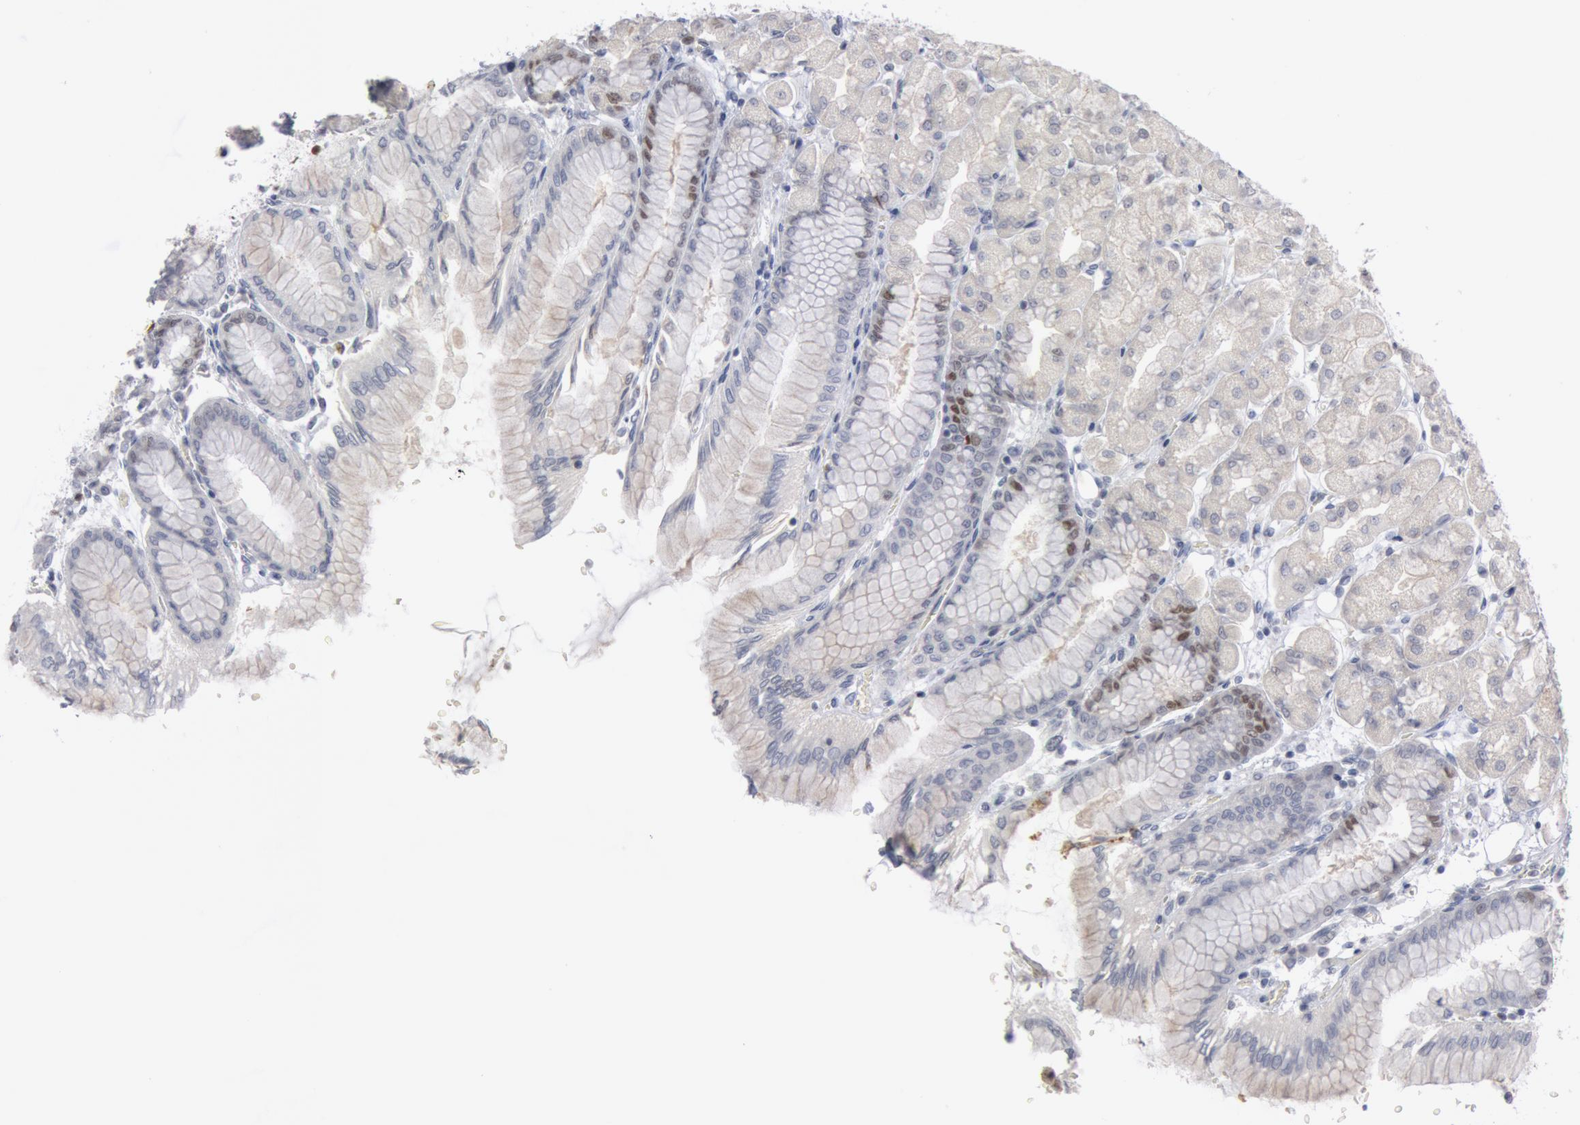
{"staining": {"intensity": "strong", "quantity": "25%-75%", "location": "nuclear"}, "tissue": "stomach", "cell_type": "Glandular cells", "image_type": "normal", "snomed": [{"axis": "morphology", "description": "Normal tissue, NOS"}, {"axis": "topography", "description": "Stomach, upper"}], "caption": "The immunohistochemical stain shows strong nuclear staining in glandular cells of benign stomach. The staining was performed using DAB (3,3'-diaminobenzidine) to visualize the protein expression in brown, while the nuclei were stained in blue with hematoxylin (Magnification: 20x).", "gene": "WDHD1", "patient": {"sex": "female", "age": 56}}